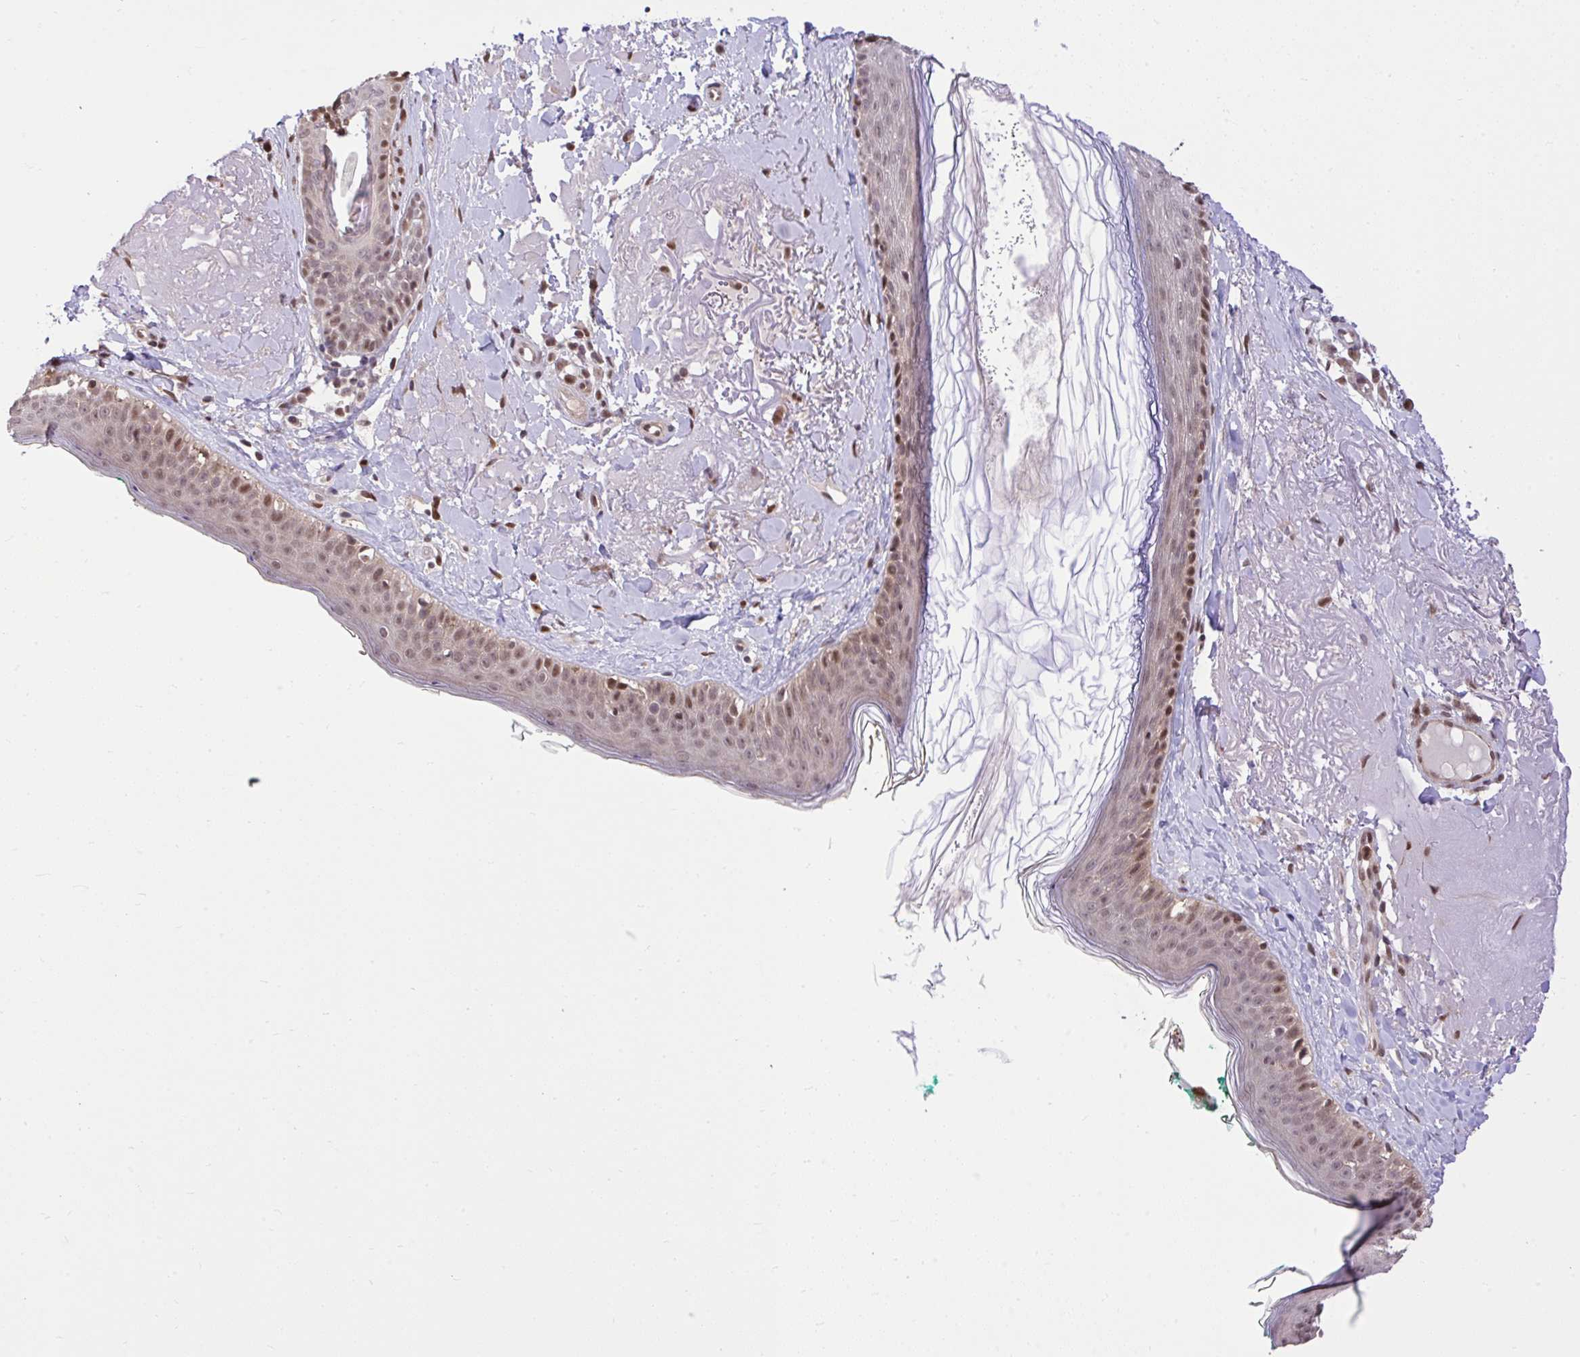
{"staining": {"intensity": "moderate", "quantity": ">75%", "location": "cytoplasmic/membranous,nuclear"}, "tissue": "skin", "cell_type": "Fibroblasts", "image_type": "normal", "snomed": [{"axis": "morphology", "description": "Normal tissue, NOS"}, {"axis": "topography", "description": "Skin"}], "caption": "Brown immunohistochemical staining in unremarkable human skin exhibits moderate cytoplasmic/membranous,nuclear positivity in approximately >75% of fibroblasts. (DAB = brown stain, brightfield microscopy at high magnification).", "gene": "GLIS3", "patient": {"sex": "male", "age": 73}}